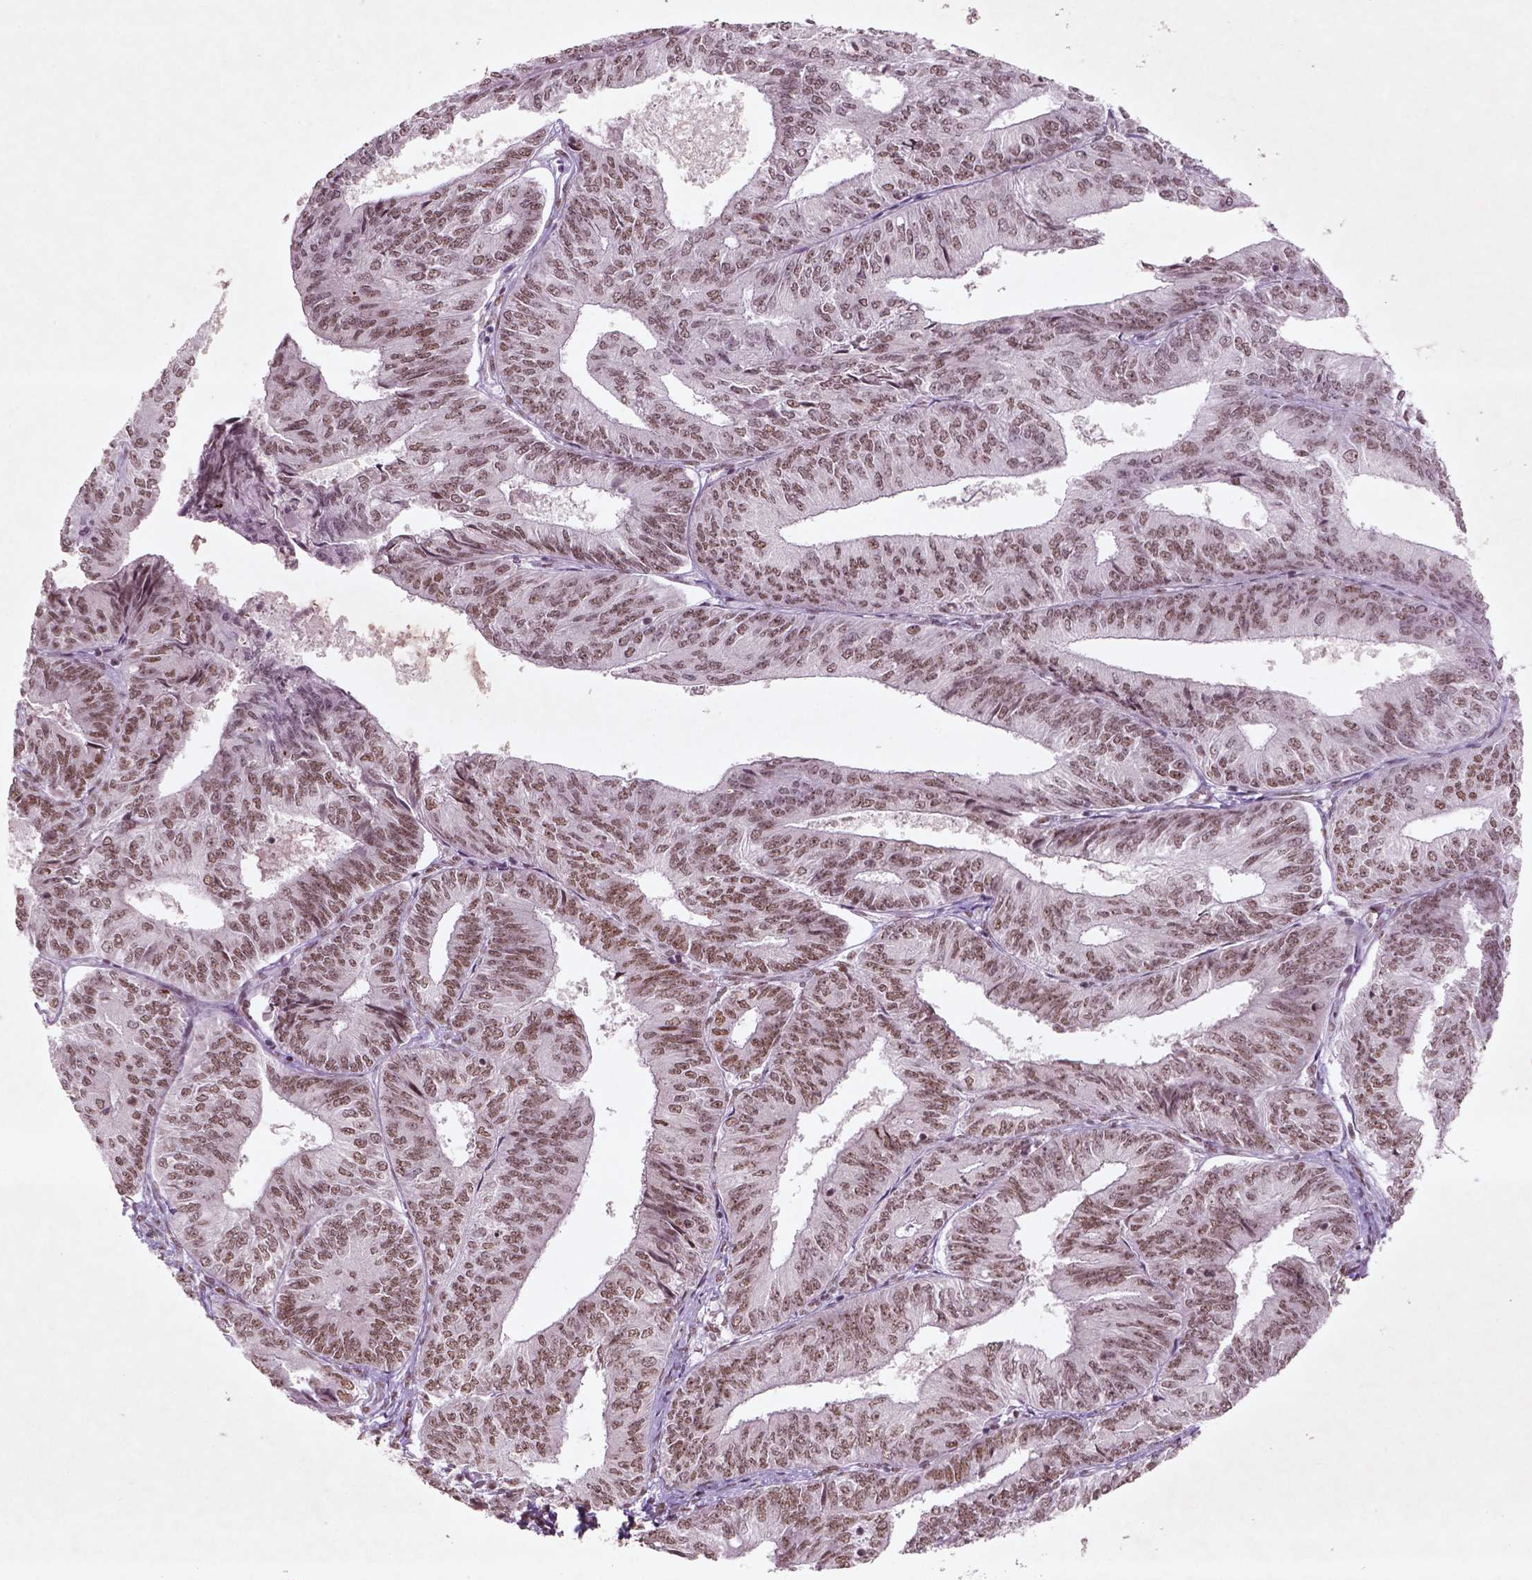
{"staining": {"intensity": "moderate", "quantity": ">75%", "location": "nuclear"}, "tissue": "endometrial cancer", "cell_type": "Tumor cells", "image_type": "cancer", "snomed": [{"axis": "morphology", "description": "Adenocarcinoma, NOS"}, {"axis": "topography", "description": "Endometrium"}], "caption": "Endometrial adenocarcinoma stained for a protein reveals moderate nuclear positivity in tumor cells.", "gene": "HMG20B", "patient": {"sex": "female", "age": 58}}